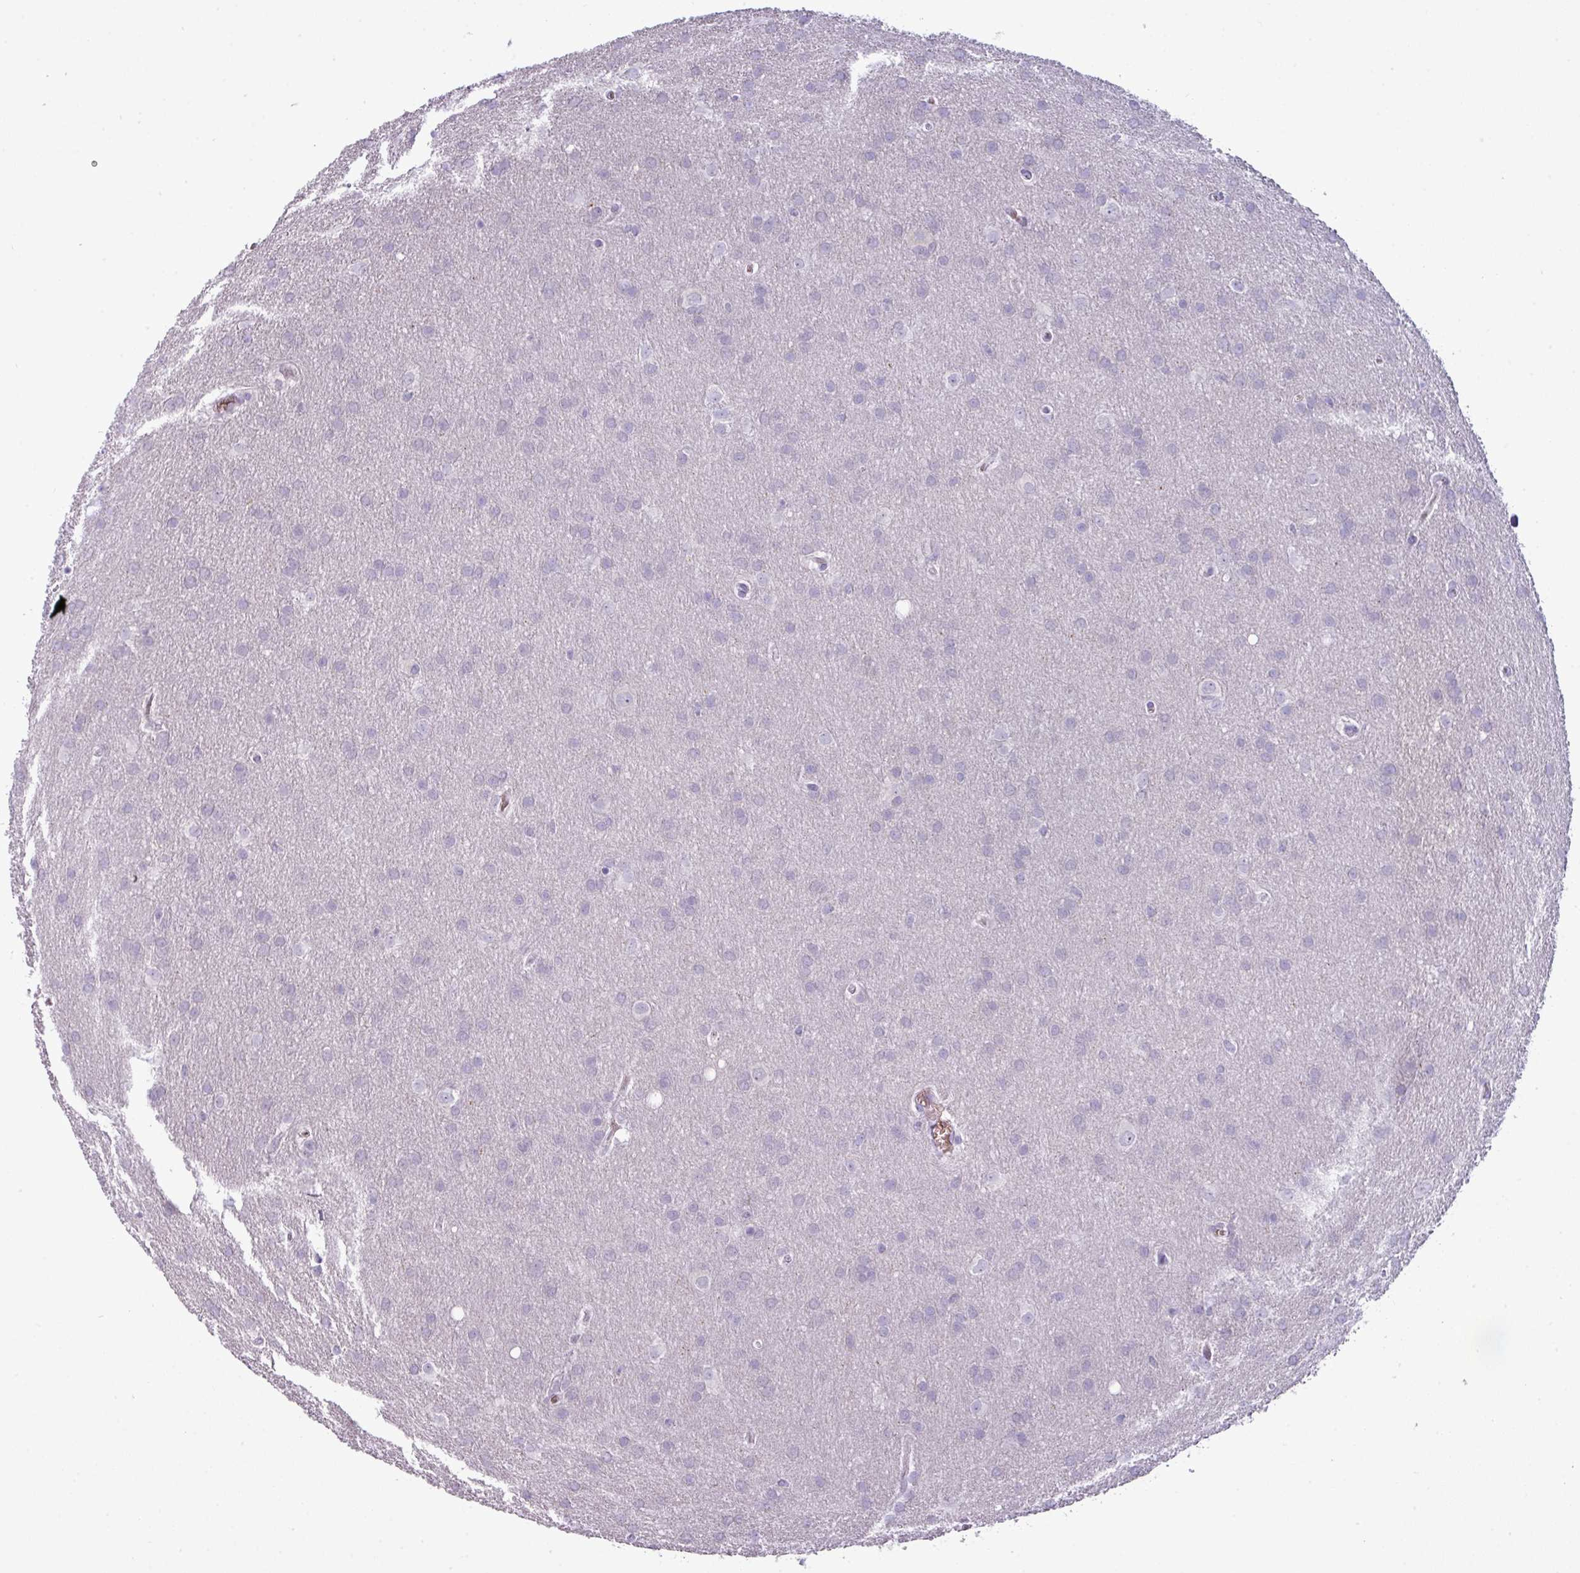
{"staining": {"intensity": "negative", "quantity": "none", "location": "none"}, "tissue": "glioma", "cell_type": "Tumor cells", "image_type": "cancer", "snomed": [{"axis": "morphology", "description": "Glioma, malignant, Low grade"}, {"axis": "topography", "description": "Brain"}], "caption": "A photomicrograph of human malignant glioma (low-grade) is negative for staining in tumor cells.", "gene": "AREL1", "patient": {"sex": "female", "age": 32}}